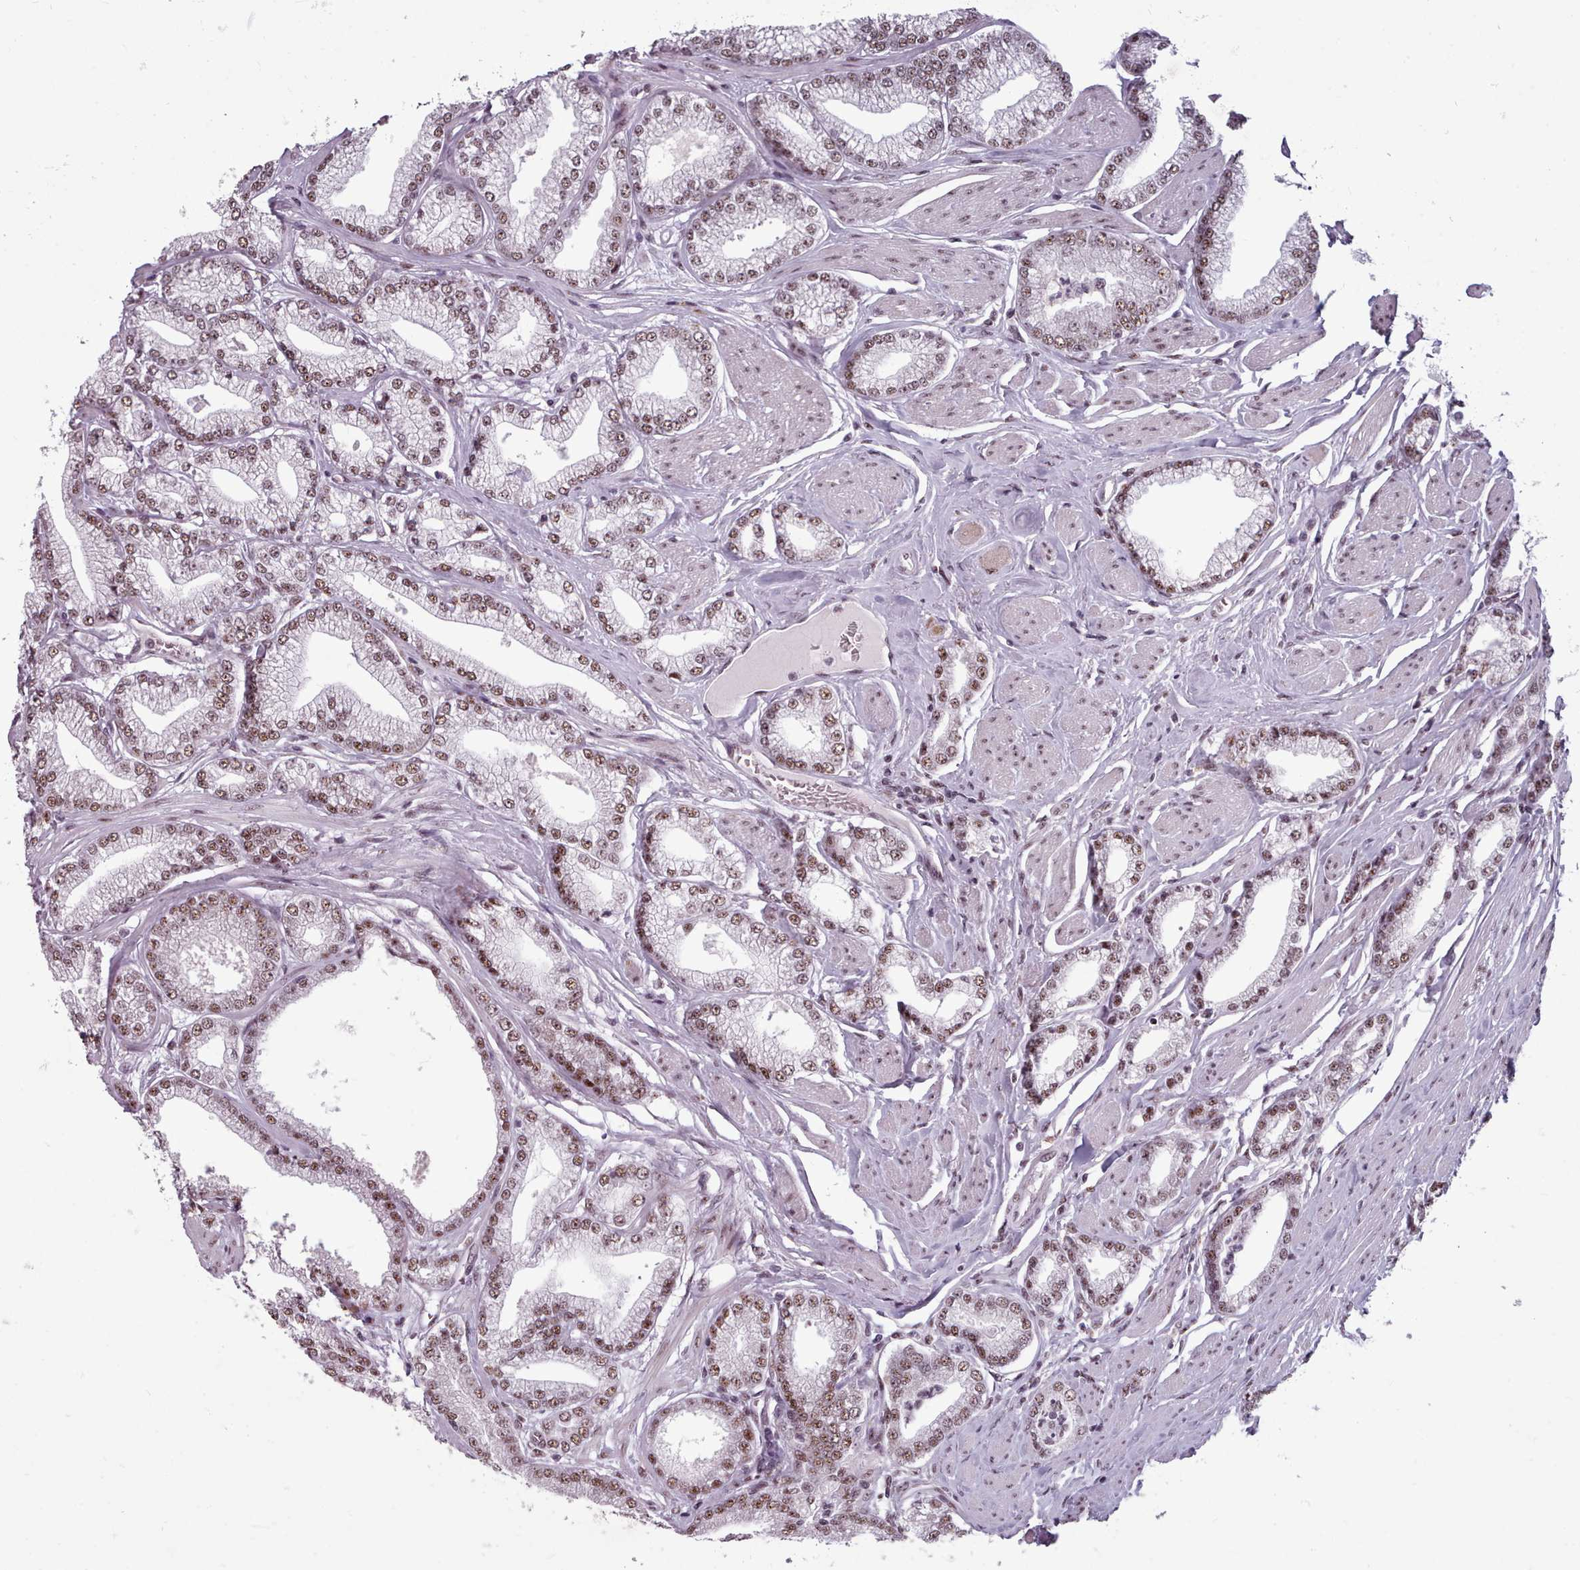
{"staining": {"intensity": "moderate", "quantity": ">75%", "location": "nuclear"}, "tissue": "prostate cancer", "cell_type": "Tumor cells", "image_type": "cancer", "snomed": [{"axis": "morphology", "description": "Adenocarcinoma, High grade"}, {"axis": "topography", "description": "Prostate"}], "caption": "Protein staining by immunohistochemistry exhibits moderate nuclear expression in approximately >75% of tumor cells in prostate cancer (high-grade adenocarcinoma).", "gene": "SRRM1", "patient": {"sex": "male", "age": 67}}